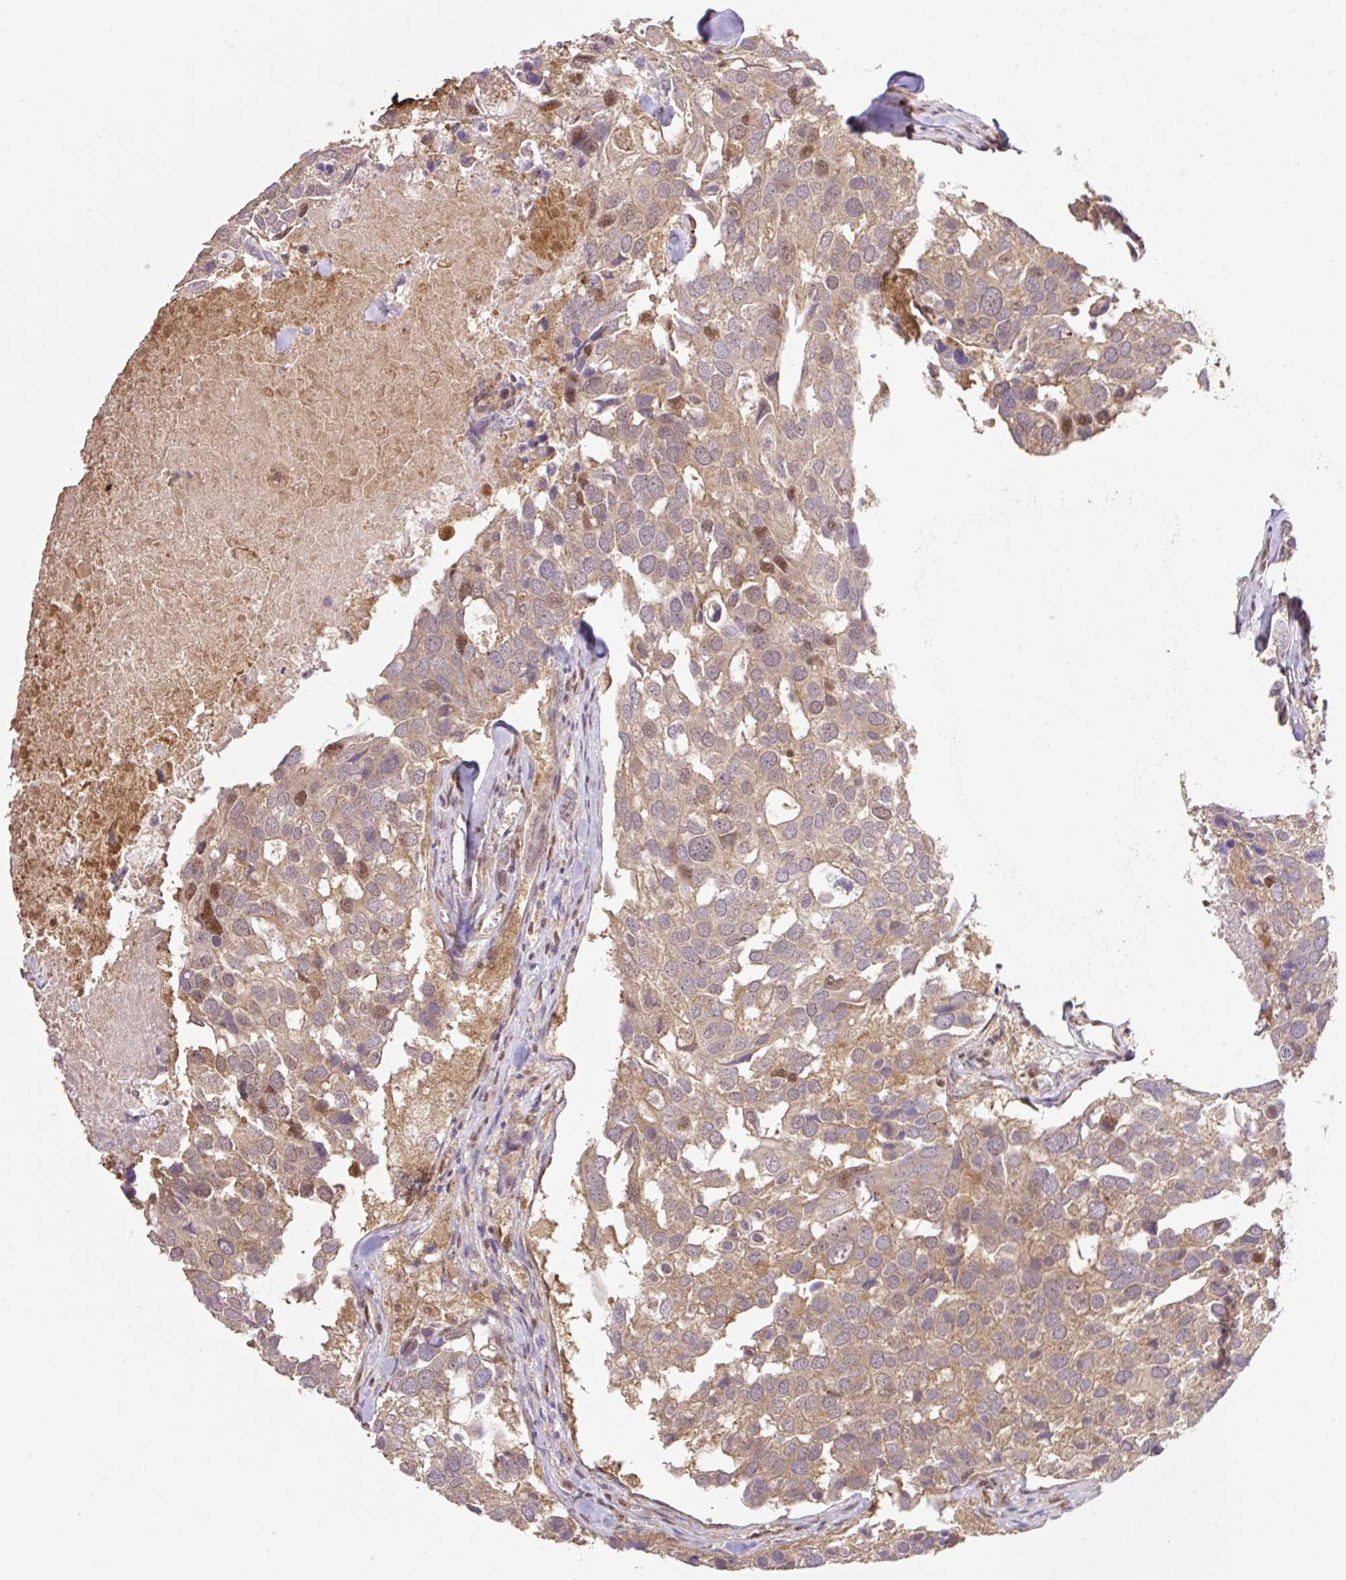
{"staining": {"intensity": "weak", "quantity": ">75%", "location": "cytoplasmic/membranous,nuclear"}, "tissue": "breast cancer", "cell_type": "Tumor cells", "image_type": "cancer", "snomed": [{"axis": "morphology", "description": "Duct carcinoma"}, {"axis": "topography", "description": "Breast"}], "caption": "Tumor cells exhibit weak cytoplasmic/membranous and nuclear positivity in about >75% of cells in breast cancer (intraductal carcinoma). (Stains: DAB in brown, nuclei in blue, Microscopy: brightfield microscopy at high magnification).", "gene": "VPS25", "patient": {"sex": "female", "age": 83}}